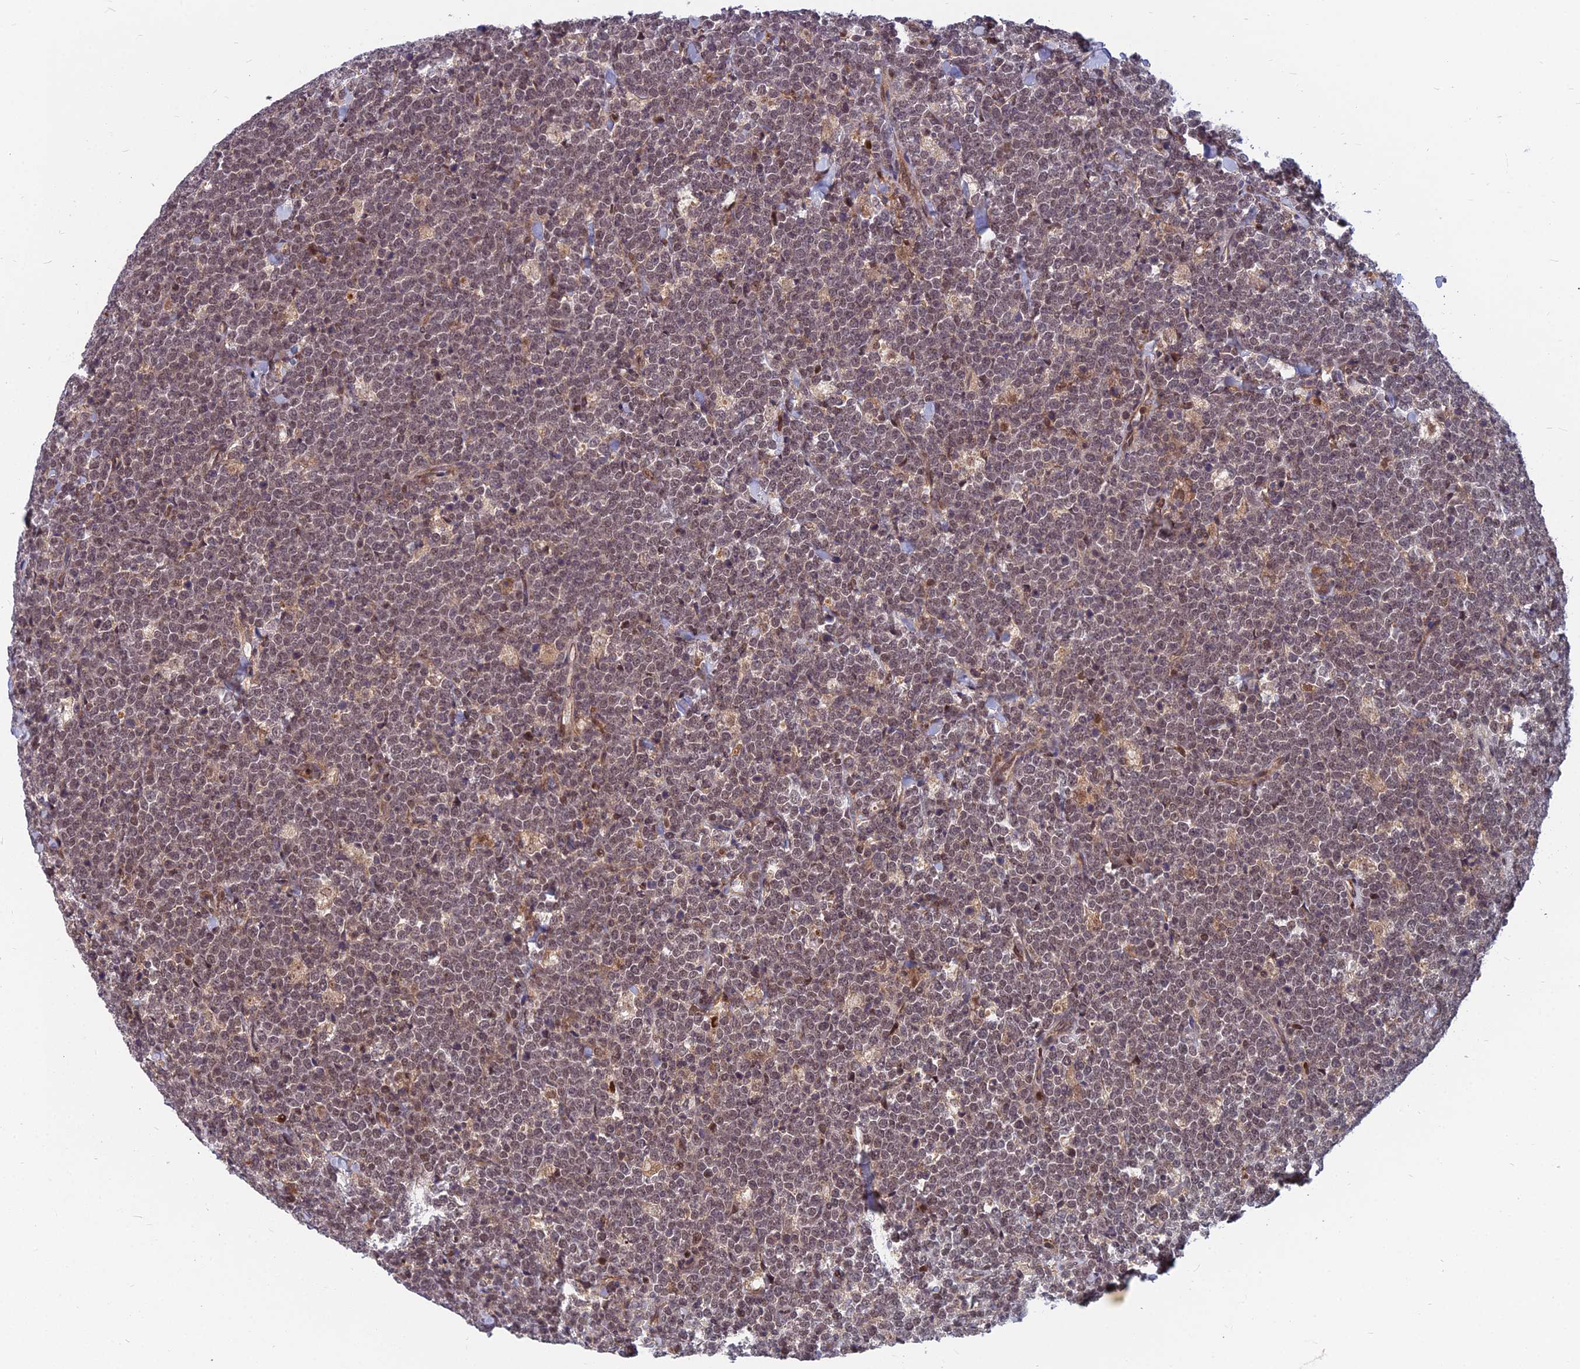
{"staining": {"intensity": "weak", "quantity": "<25%", "location": "nuclear"}, "tissue": "lymphoma", "cell_type": "Tumor cells", "image_type": "cancer", "snomed": [{"axis": "morphology", "description": "Malignant lymphoma, non-Hodgkin's type, High grade"}, {"axis": "topography", "description": "Small intestine"}], "caption": "This is an immunohistochemistry photomicrograph of malignant lymphoma, non-Hodgkin's type (high-grade). There is no expression in tumor cells.", "gene": "COMMD2", "patient": {"sex": "male", "age": 8}}